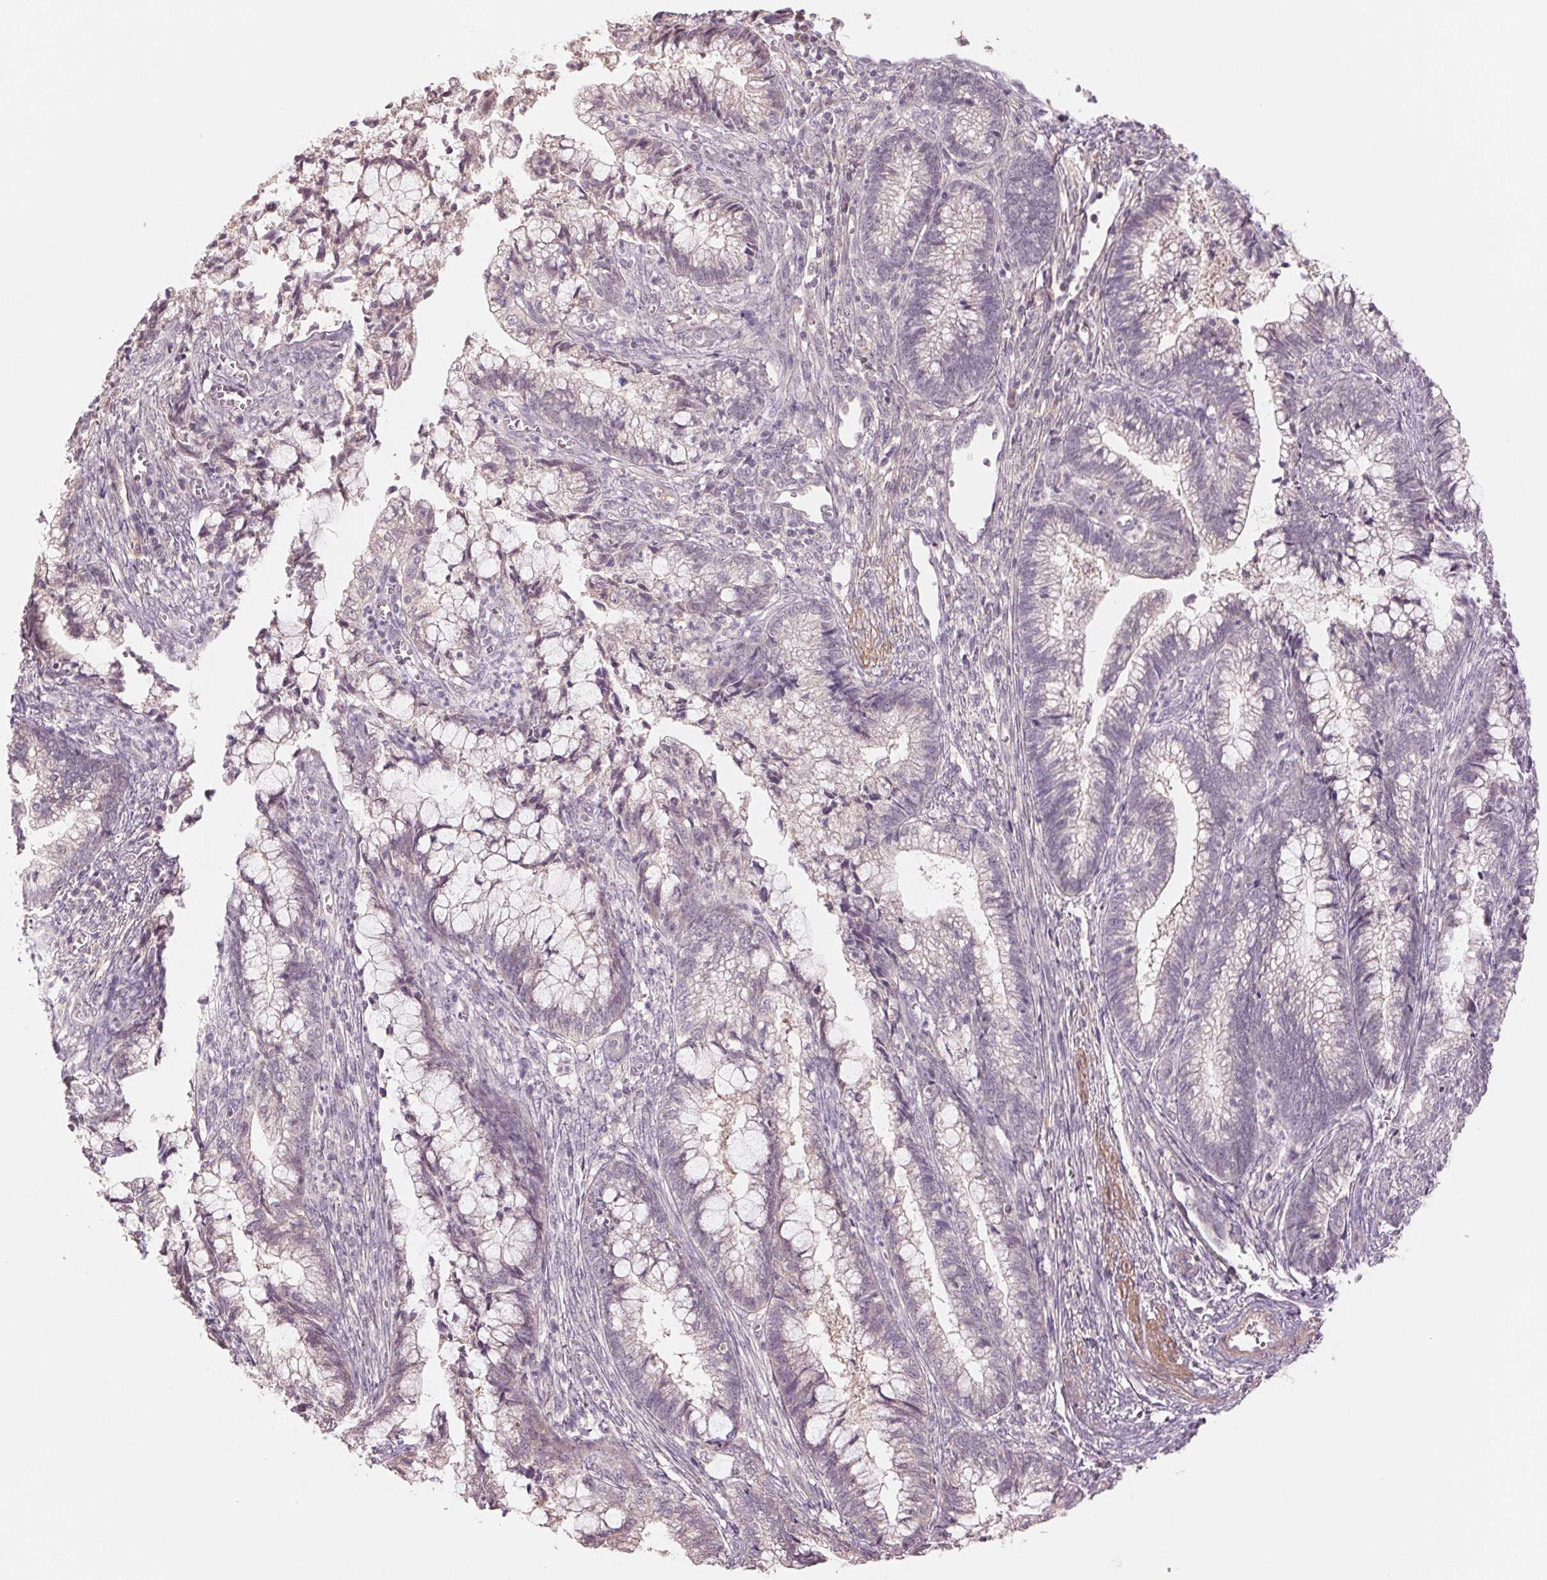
{"staining": {"intensity": "negative", "quantity": "none", "location": "none"}, "tissue": "cervical cancer", "cell_type": "Tumor cells", "image_type": "cancer", "snomed": [{"axis": "morphology", "description": "Adenocarcinoma, NOS"}, {"axis": "topography", "description": "Cervix"}], "caption": "The immunohistochemistry histopathology image has no significant expression in tumor cells of cervical cancer tissue.", "gene": "PPIA", "patient": {"sex": "female", "age": 44}}